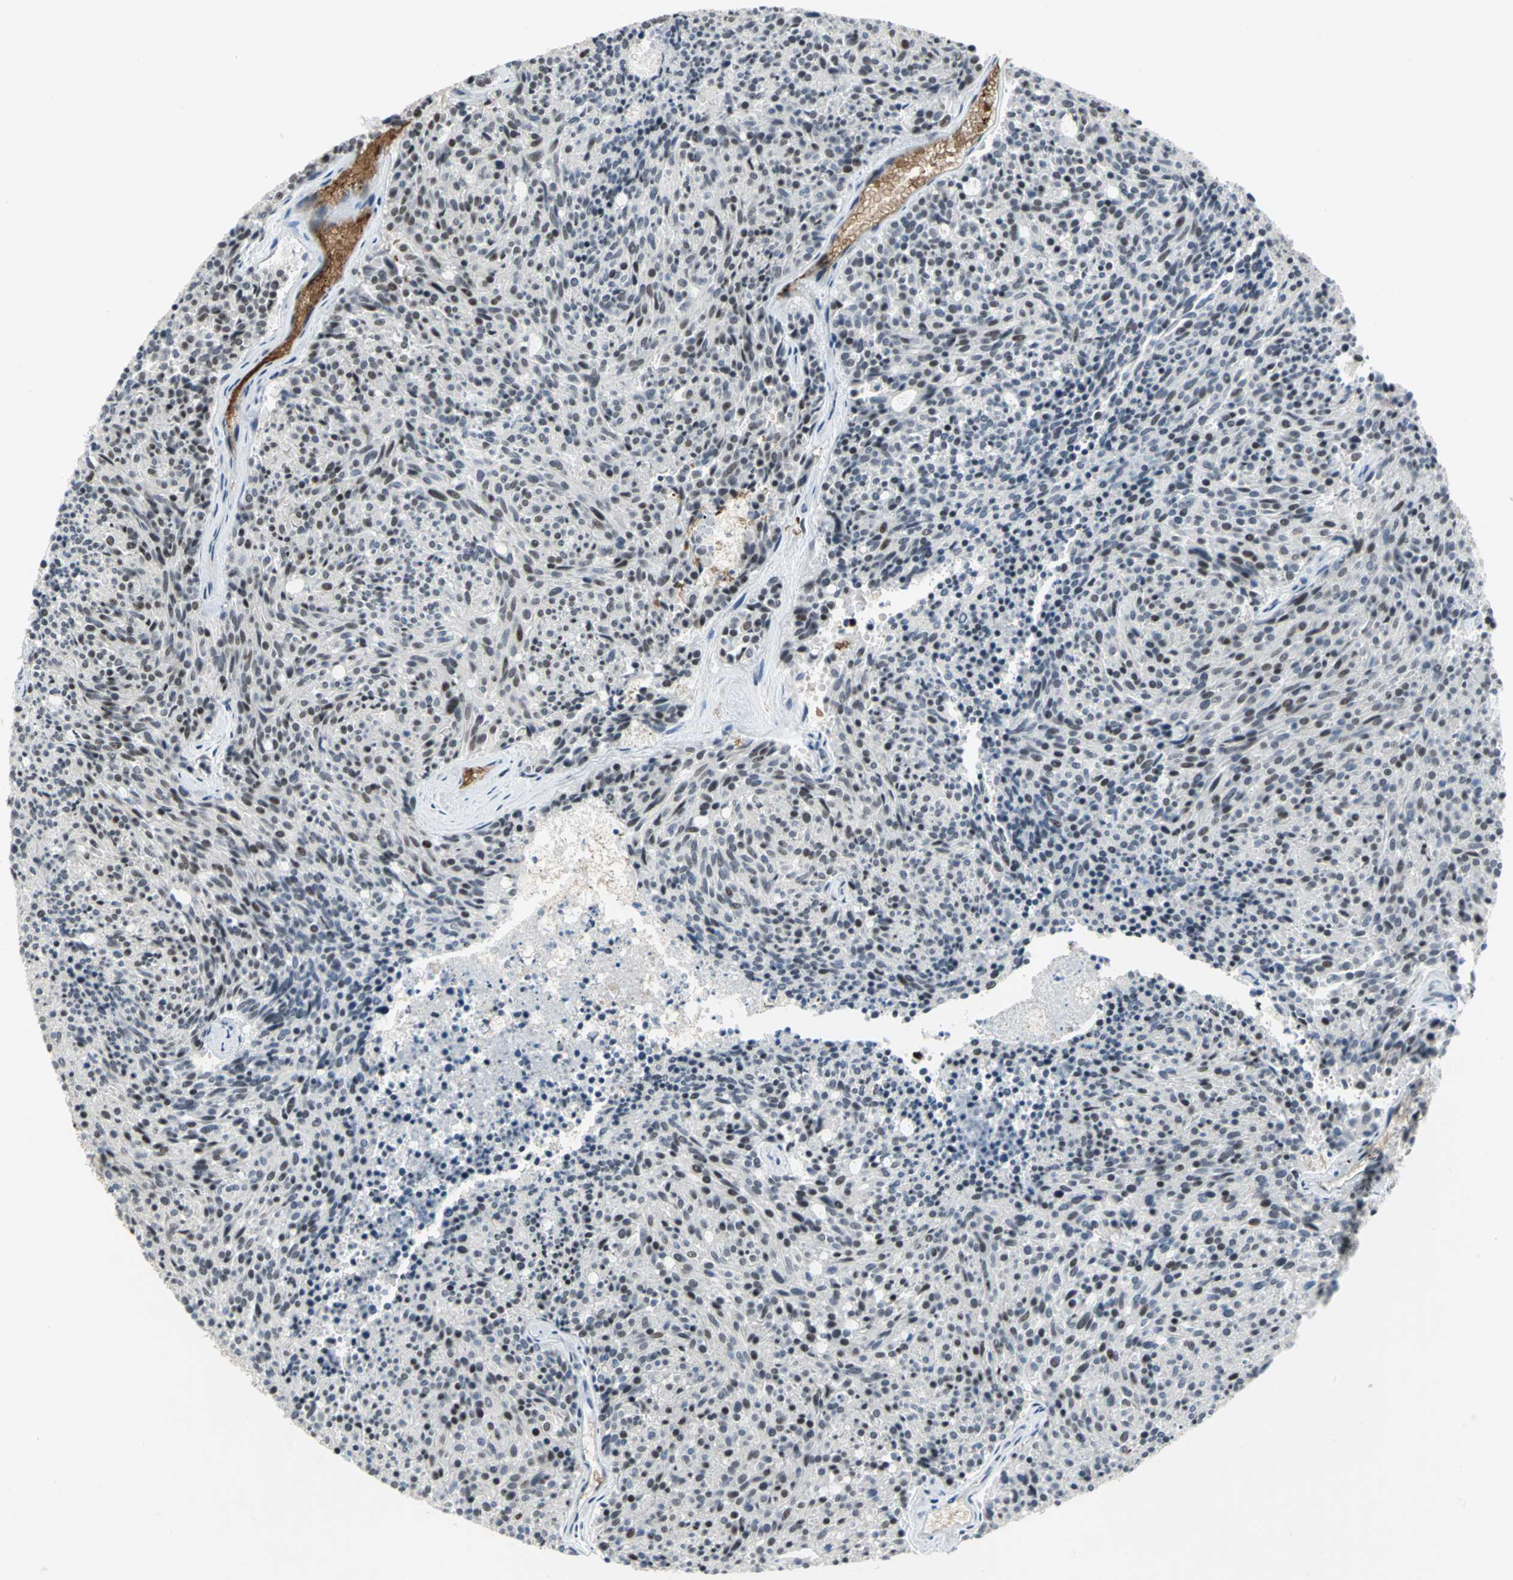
{"staining": {"intensity": "weak", "quantity": ">75%", "location": "nuclear"}, "tissue": "carcinoid", "cell_type": "Tumor cells", "image_type": "cancer", "snomed": [{"axis": "morphology", "description": "Carcinoid, malignant, NOS"}, {"axis": "topography", "description": "Pancreas"}], "caption": "Weak nuclear expression is identified in approximately >75% of tumor cells in carcinoid.", "gene": "GLI3", "patient": {"sex": "female", "age": 54}}